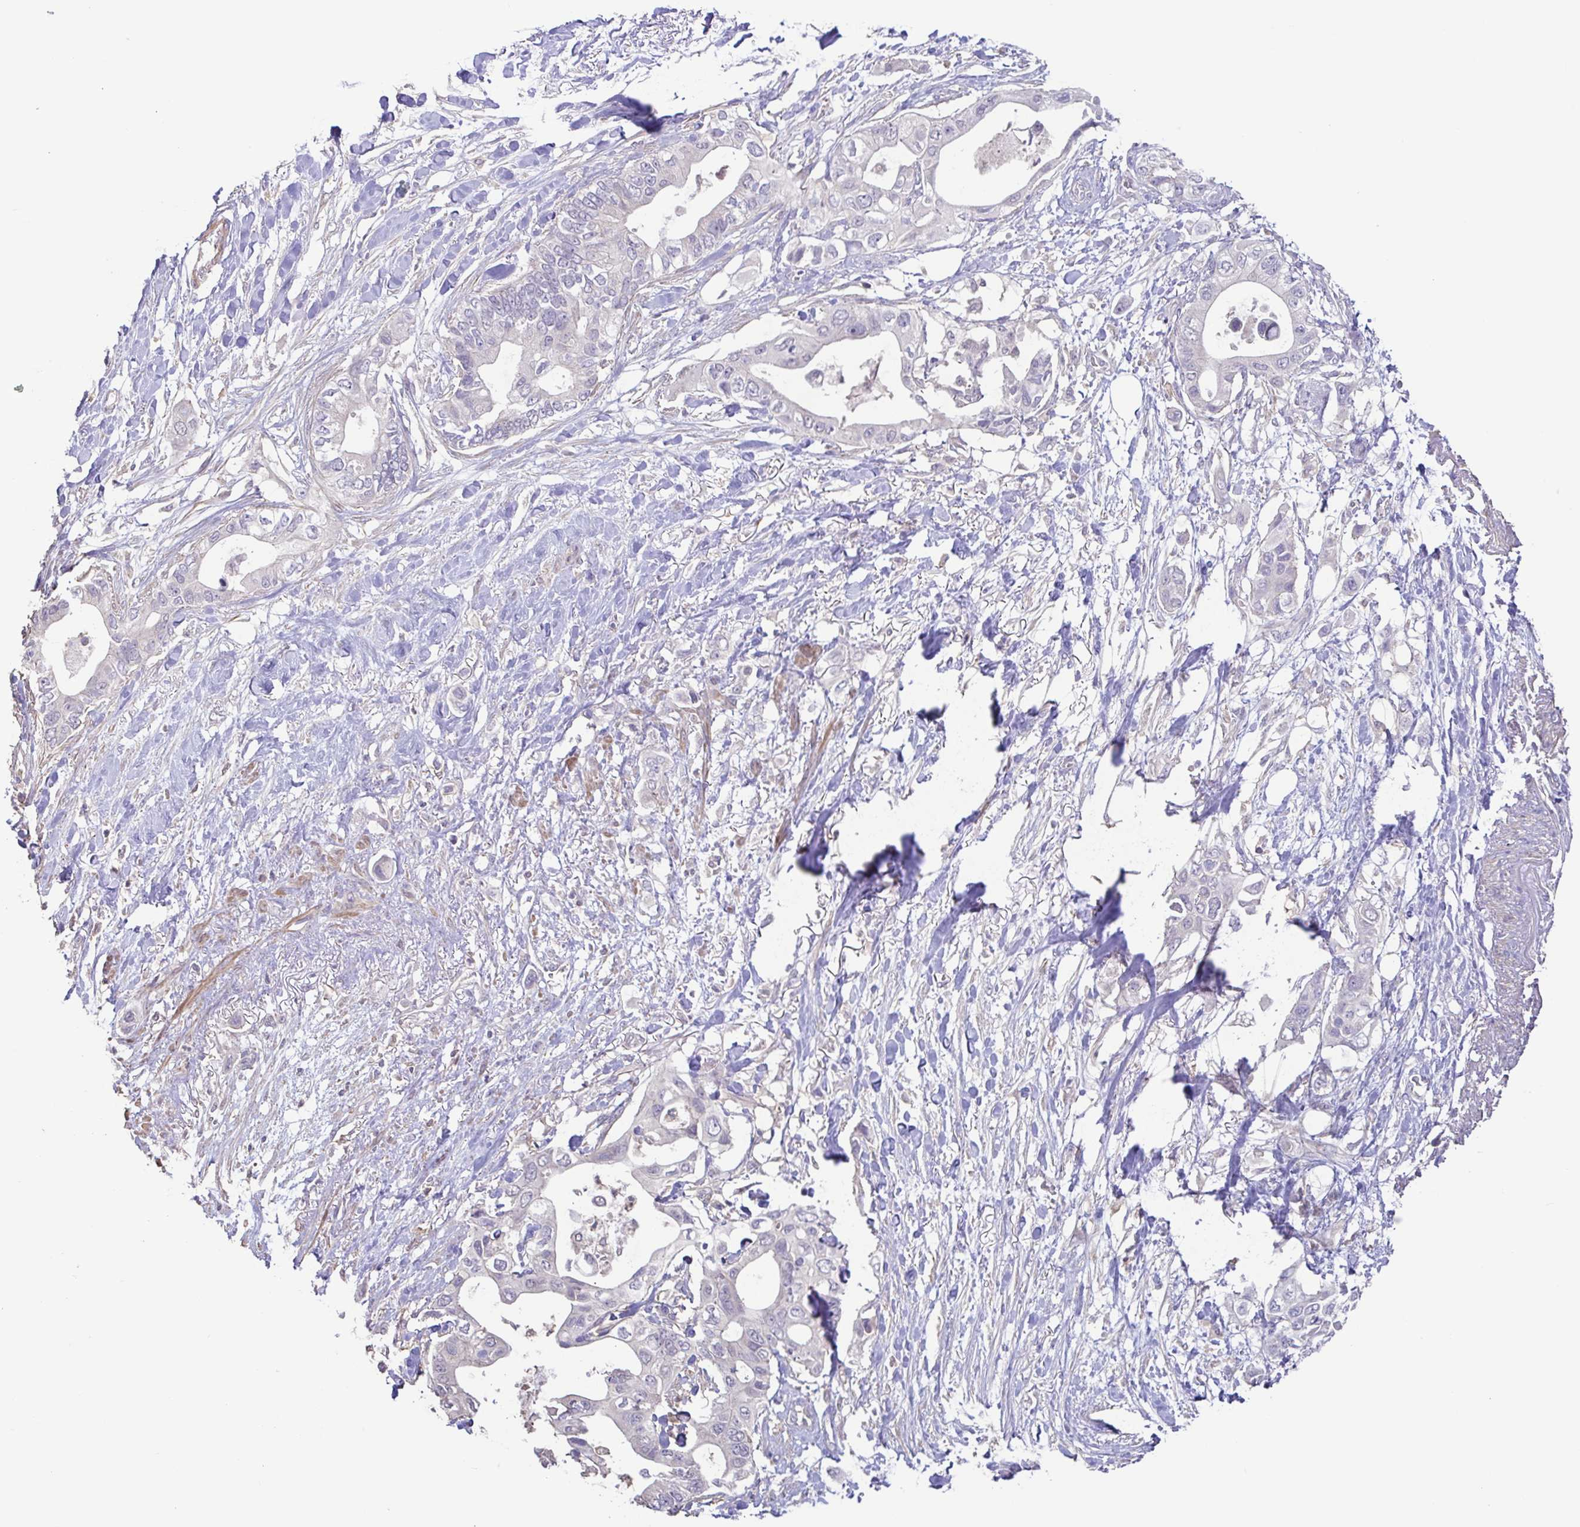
{"staining": {"intensity": "negative", "quantity": "none", "location": "none"}, "tissue": "pancreatic cancer", "cell_type": "Tumor cells", "image_type": "cancer", "snomed": [{"axis": "morphology", "description": "Adenocarcinoma, NOS"}, {"axis": "topography", "description": "Pancreas"}], "caption": "Photomicrograph shows no significant protein staining in tumor cells of pancreatic adenocarcinoma.", "gene": "ACTRT2", "patient": {"sex": "female", "age": 63}}